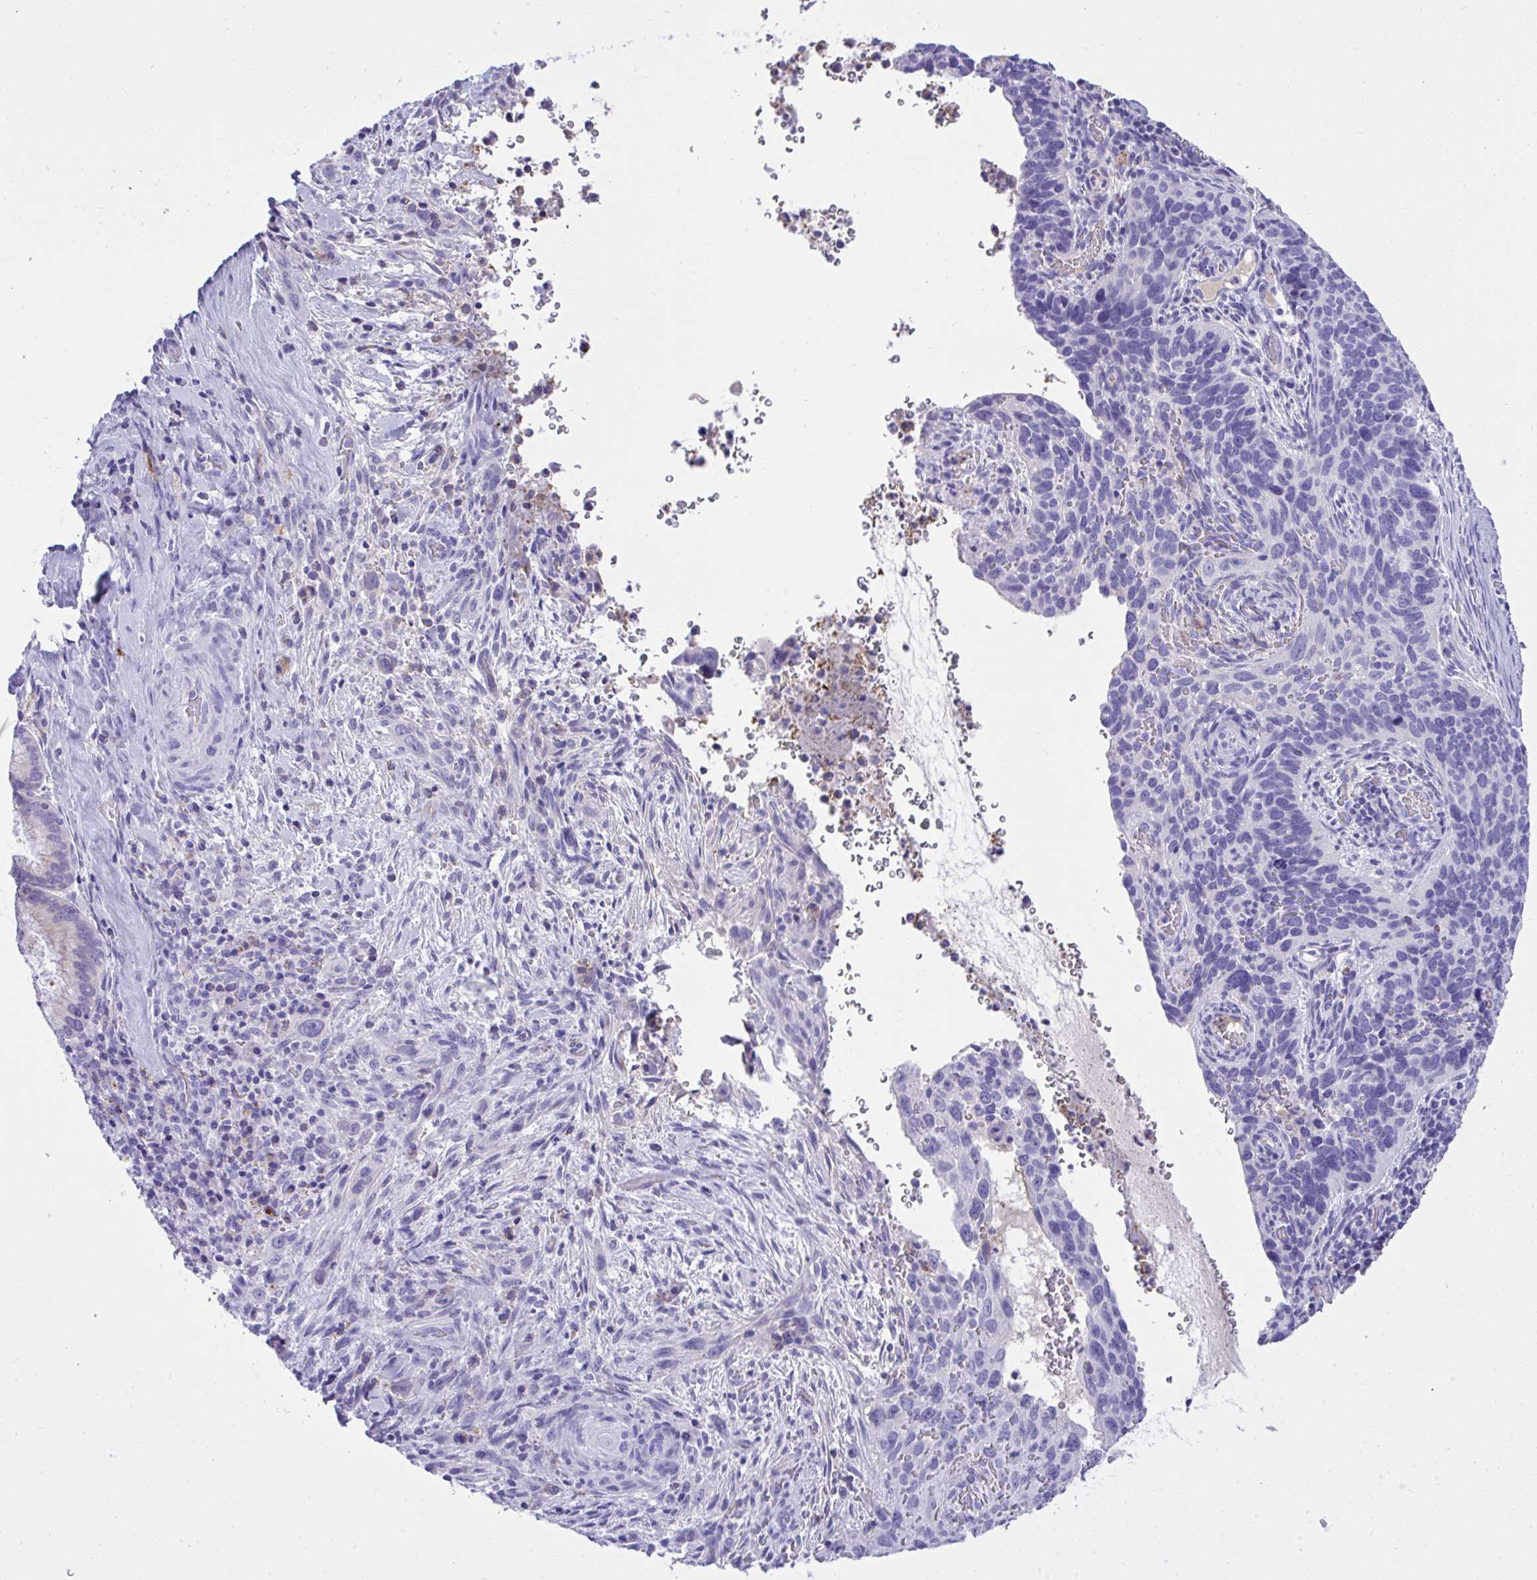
{"staining": {"intensity": "negative", "quantity": "none", "location": "none"}, "tissue": "cervical cancer", "cell_type": "Tumor cells", "image_type": "cancer", "snomed": [{"axis": "morphology", "description": "Squamous cell carcinoma, NOS"}, {"axis": "topography", "description": "Cervix"}], "caption": "High power microscopy histopathology image of an immunohistochemistry histopathology image of cervical cancer, revealing no significant staining in tumor cells.", "gene": "ST6GALNAC3", "patient": {"sex": "female", "age": 51}}